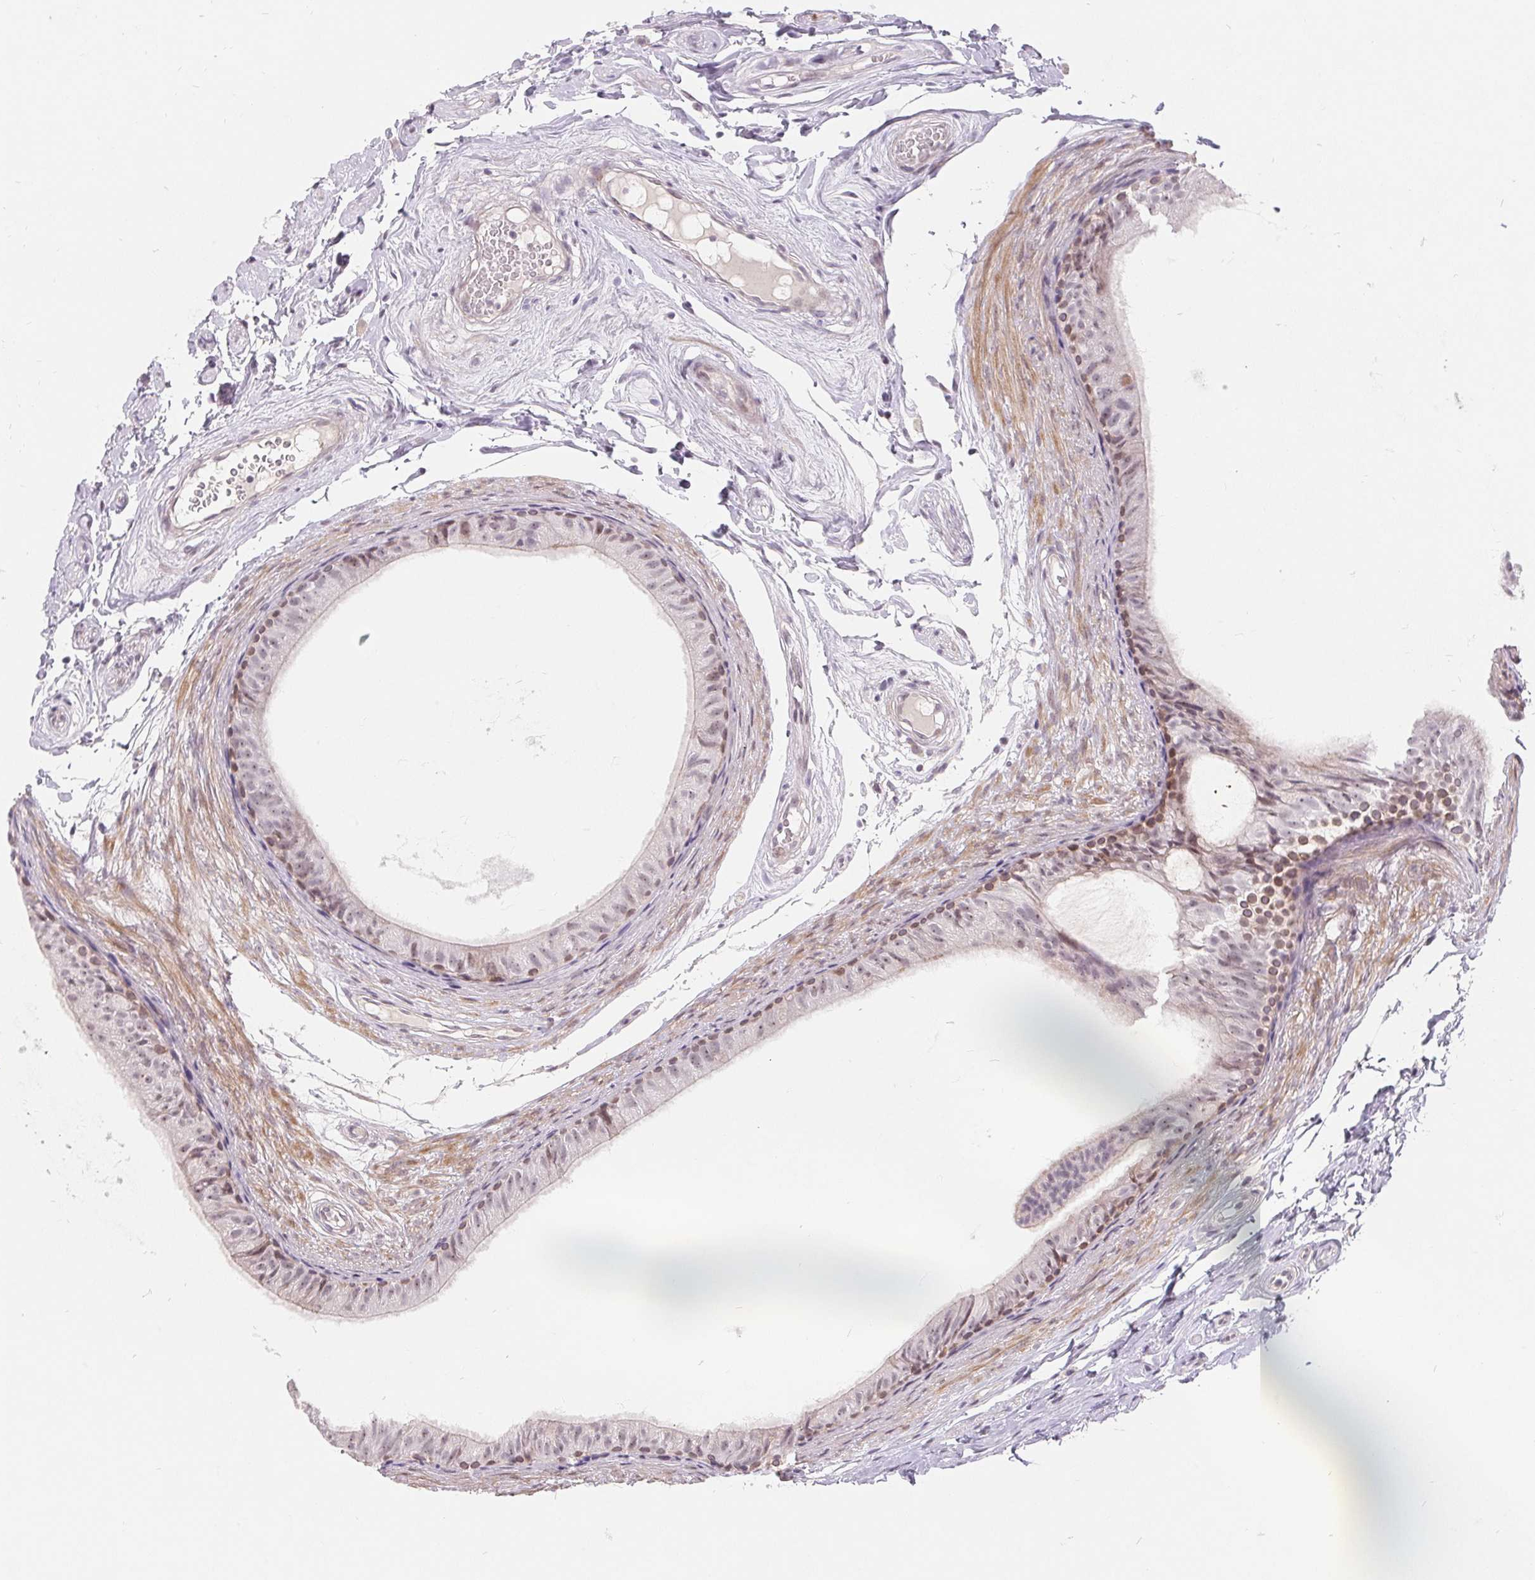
{"staining": {"intensity": "moderate", "quantity": "<25%", "location": "nuclear"}, "tissue": "epididymis", "cell_type": "Glandular cells", "image_type": "normal", "snomed": [{"axis": "morphology", "description": "Normal tissue, NOS"}, {"axis": "topography", "description": "Epididymis"}], "caption": "The histopathology image displays immunohistochemical staining of unremarkable epididymis. There is moderate nuclear expression is identified in approximately <25% of glandular cells.", "gene": "NRG2", "patient": {"sex": "male", "age": 45}}